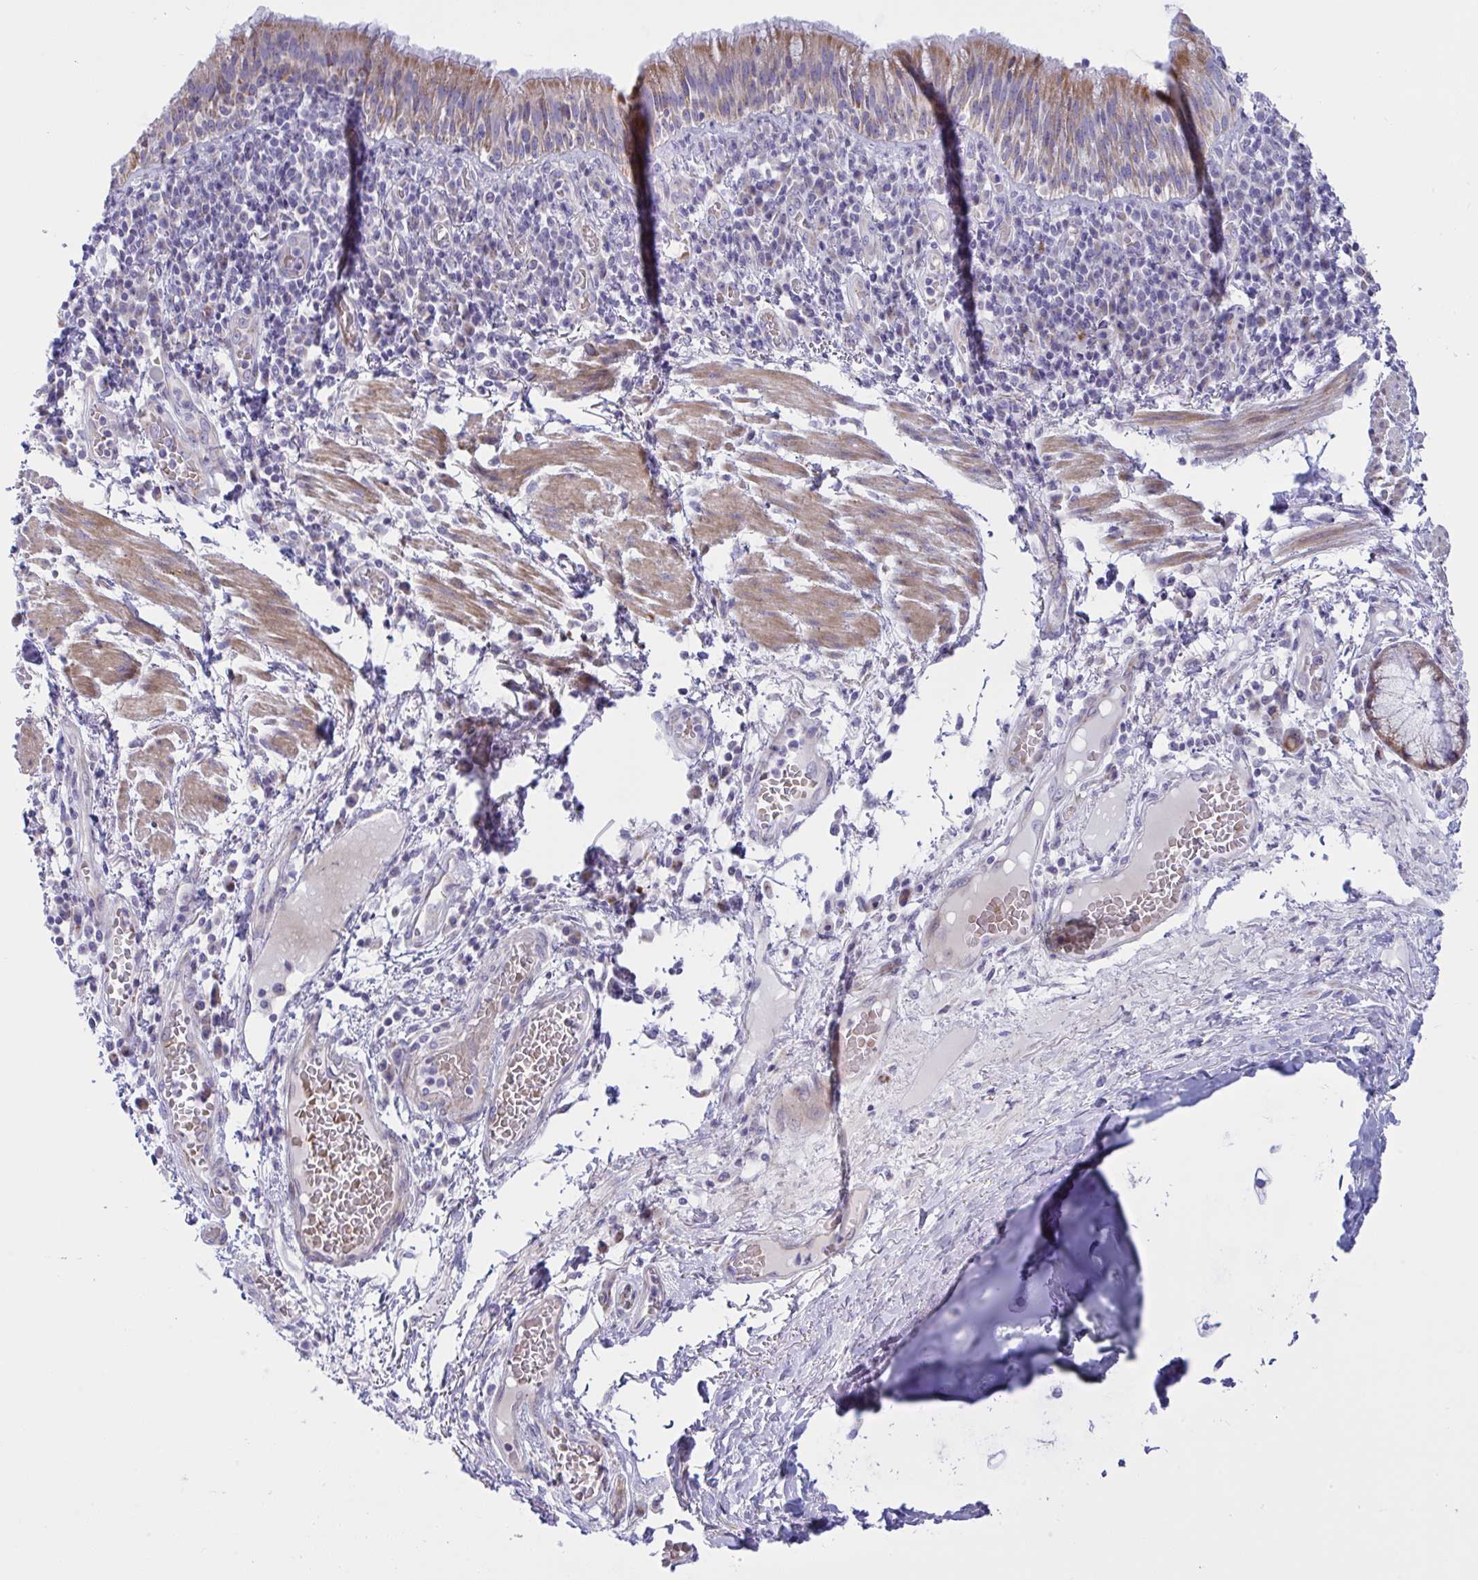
{"staining": {"intensity": "moderate", "quantity": ">75%", "location": "cytoplasmic/membranous"}, "tissue": "bronchus", "cell_type": "Respiratory epithelial cells", "image_type": "normal", "snomed": [{"axis": "morphology", "description": "Normal tissue, NOS"}, {"axis": "topography", "description": "Cartilage tissue"}, {"axis": "topography", "description": "Bronchus"}], "caption": "An IHC micrograph of benign tissue is shown. Protein staining in brown shows moderate cytoplasmic/membranous positivity in bronchus within respiratory epithelial cells.", "gene": "NTN1", "patient": {"sex": "male", "age": 56}}